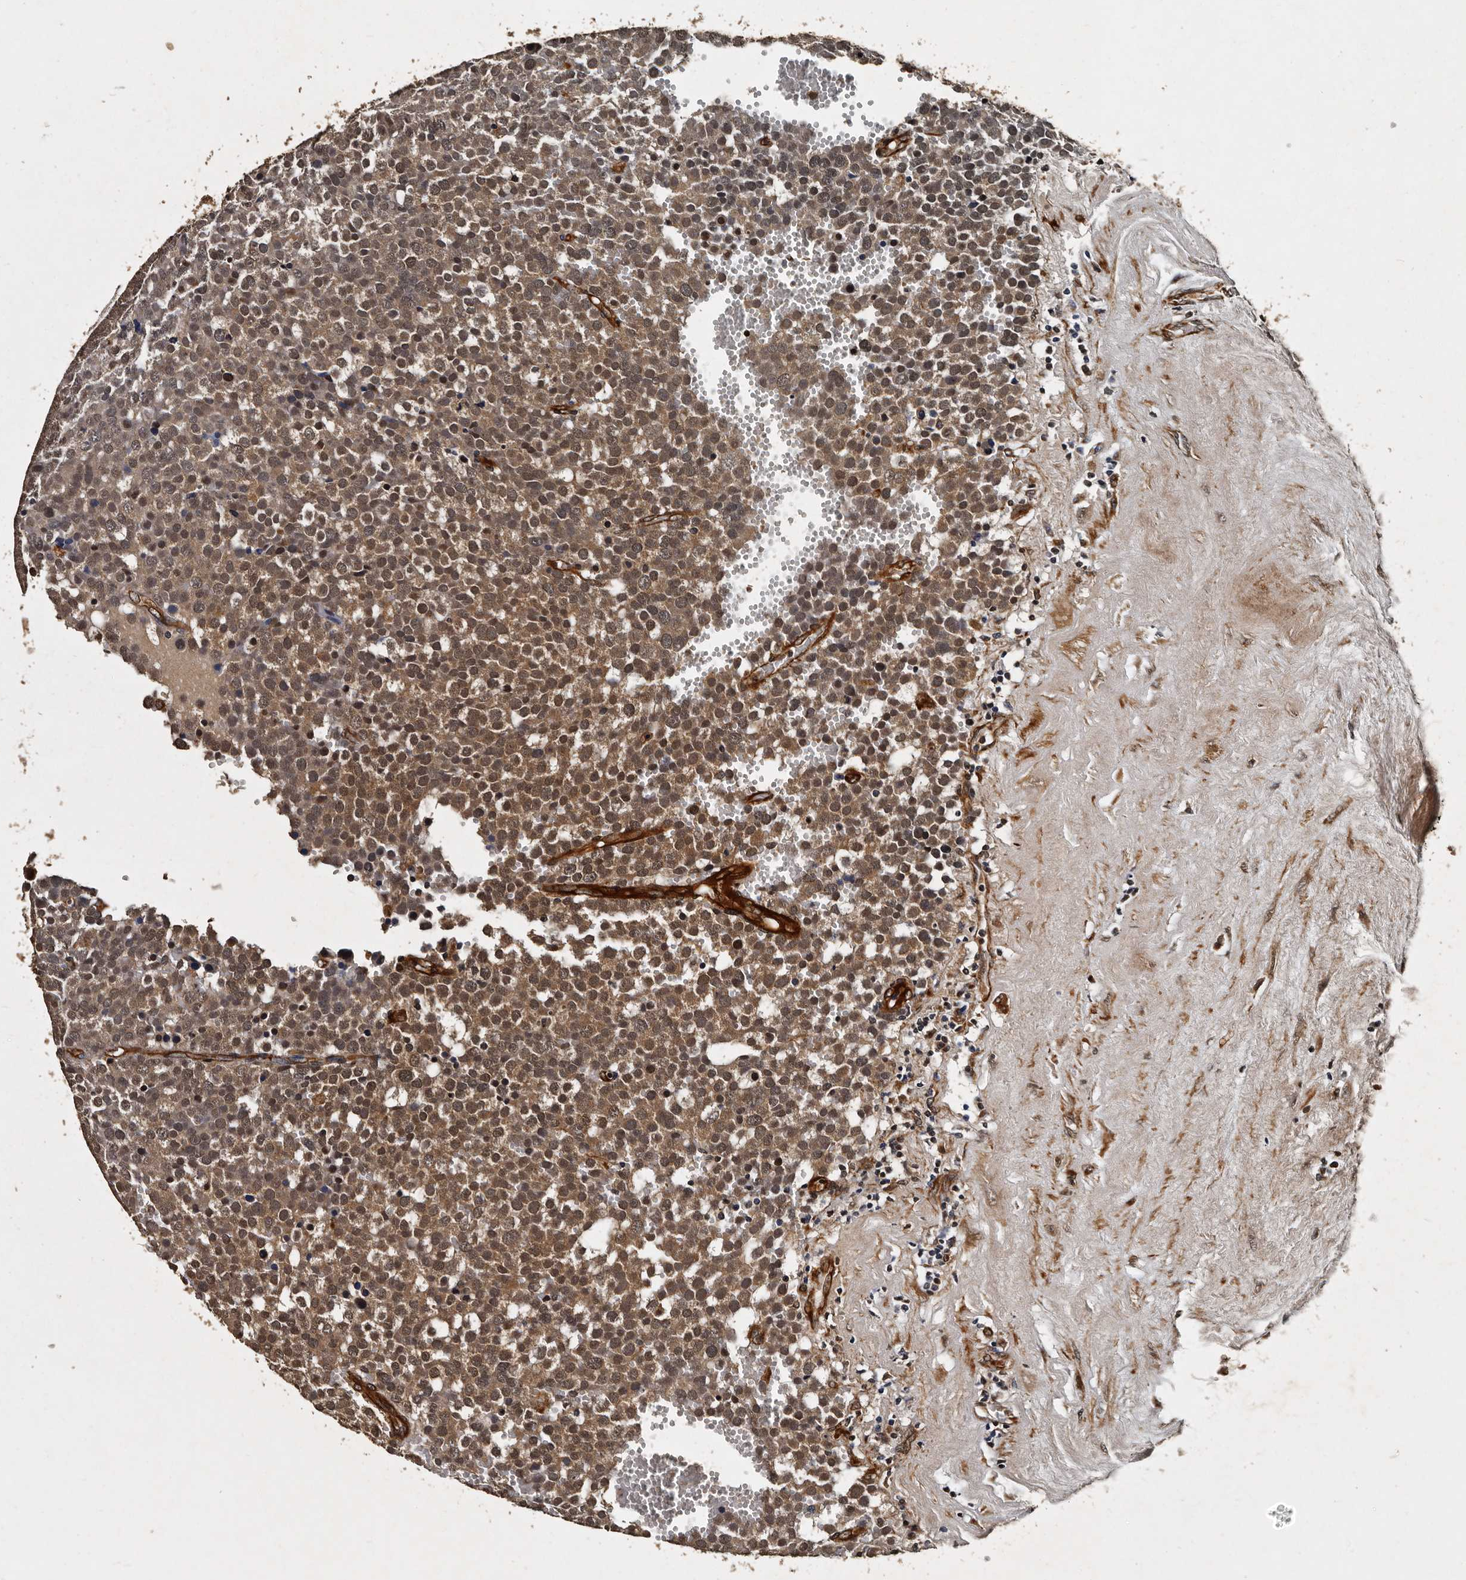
{"staining": {"intensity": "moderate", "quantity": ">75%", "location": "cytoplasmic/membranous,nuclear"}, "tissue": "testis cancer", "cell_type": "Tumor cells", "image_type": "cancer", "snomed": [{"axis": "morphology", "description": "Seminoma, NOS"}, {"axis": "topography", "description": "Testis"}], "caption": "Moderate cytoplasmic/membranous and nuclear staining is present in about >75% of tumor cells in testis seminoma. (Stains: DAB (3,3'-diaminobenzidine) in brown, nuclei in blue, Microscopy: brightfield microscopy at high magnification).", "gene": "CPNE3", "patient": {"sex": "male", "age": 71}}